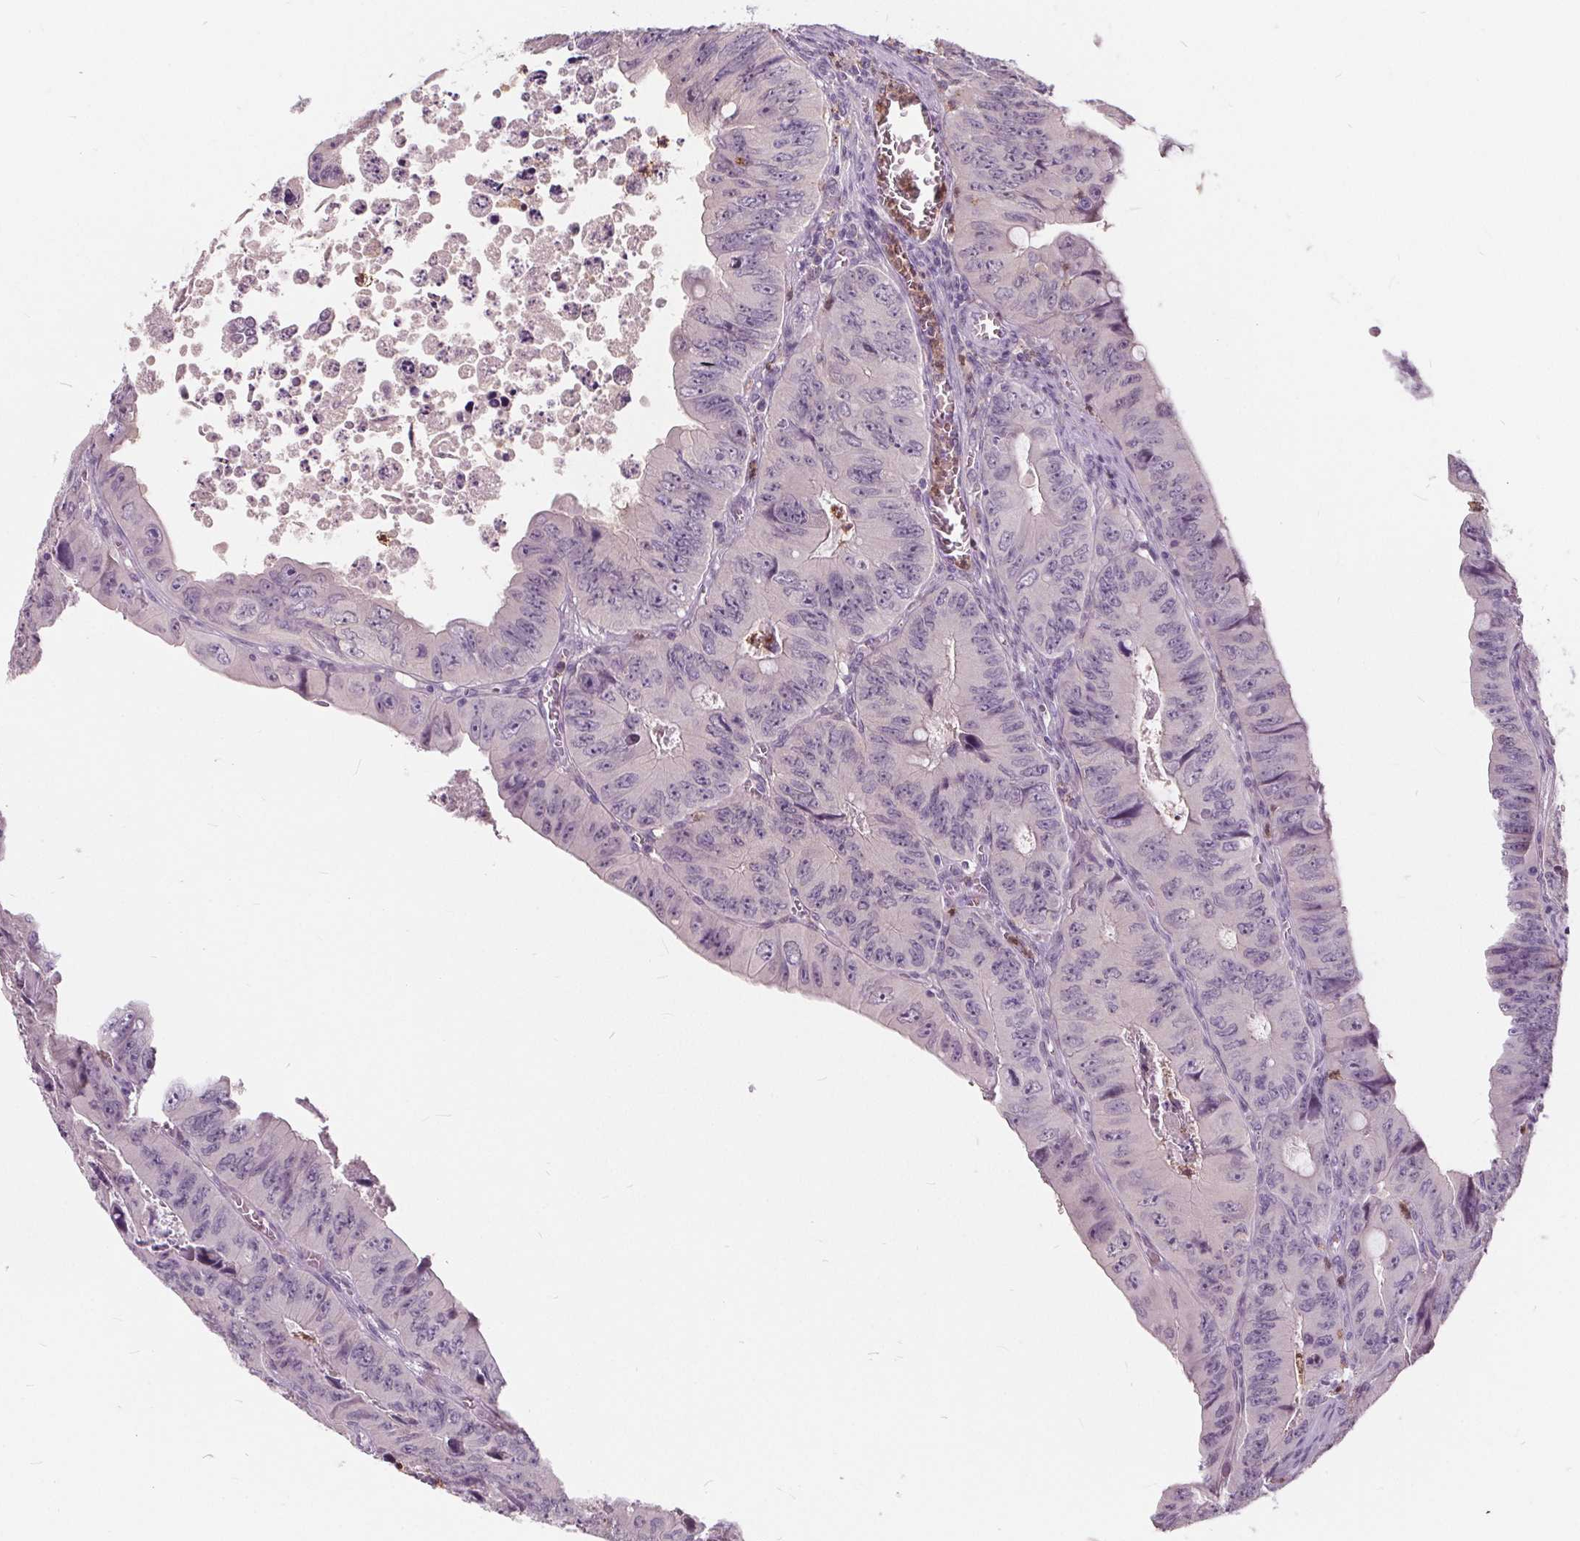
{"staining": {"intensity": "negative", "quantity": "none", "location": "none"}, "tissue": "colorectal cancer", "cell_type": "Tumor cells", "image_type": "cancer", "snomed": [{"axis": "morphology", "description": "Adenocarcinoma, NOS"}, {"axis": "topography", "description": "Colon"}], "caption": "Human colorectal cancer stained for a protein using IHC reveals no expression in tumor cells.", "gene": "HAAO", "patient": {"sex": "female", "age": 84}}